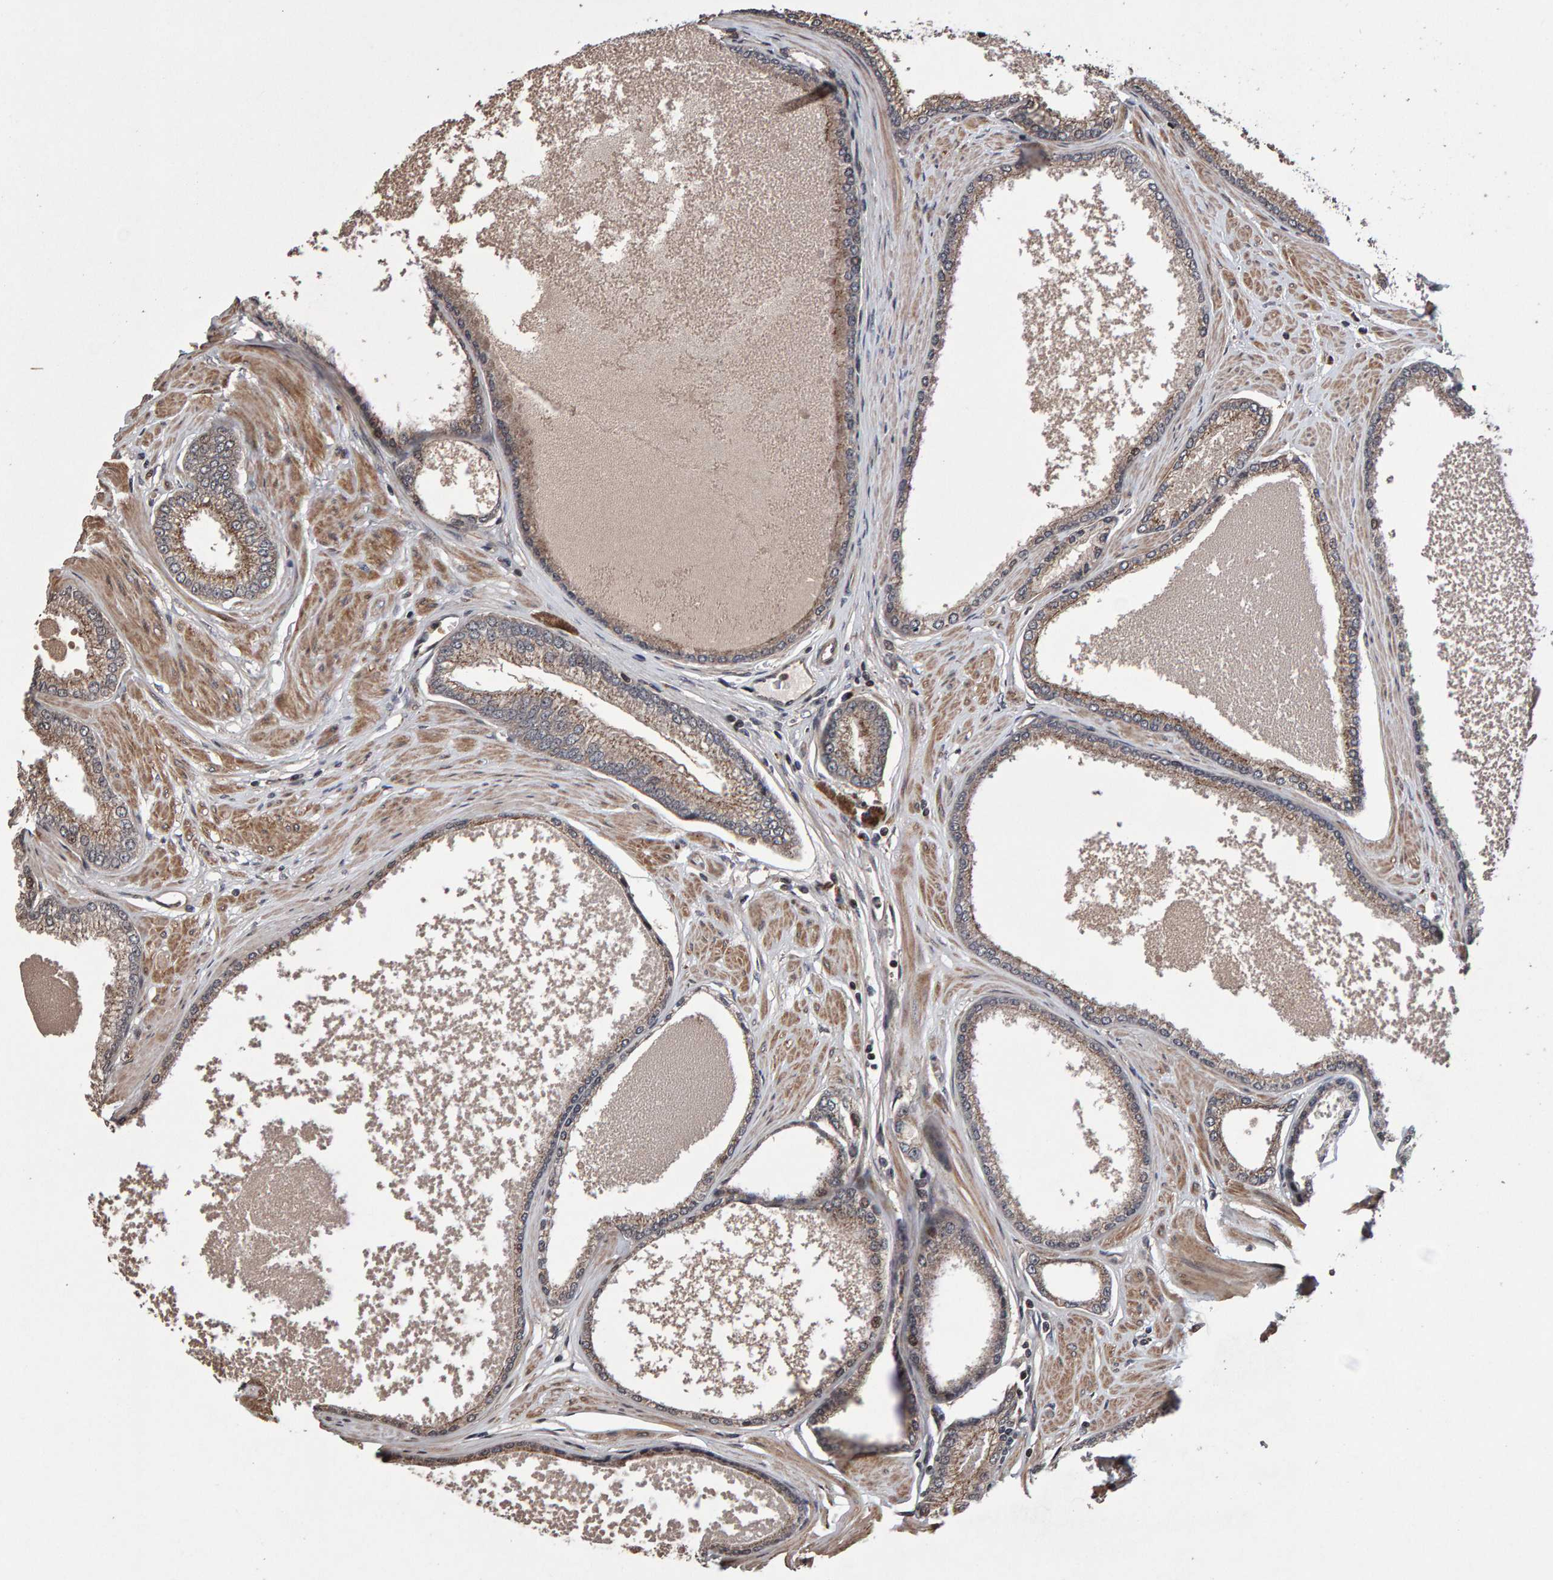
{"staining": {"intensity": "moderate", "quantity": ">75%", "location": "cytoplasmic/membranous"}, "tissue": "prostate cancer", "cell_type": "Tumor cells", "image_type": "cancer", "snomed": [{"axis": "morphology", "description": "Adenocarcinoma, High grade"}, {"axis": "topography", "description": "Prostate"}], "caption": "There is medium levels of moderate cytoplasmic/membranous staining in tumor cells of prostate adenocarcinoma (high-grade), as demonstrated by immunohistochemical staining (brown color).", "gene": "PECR", "patient": {"sex": "male", "age": 61}}